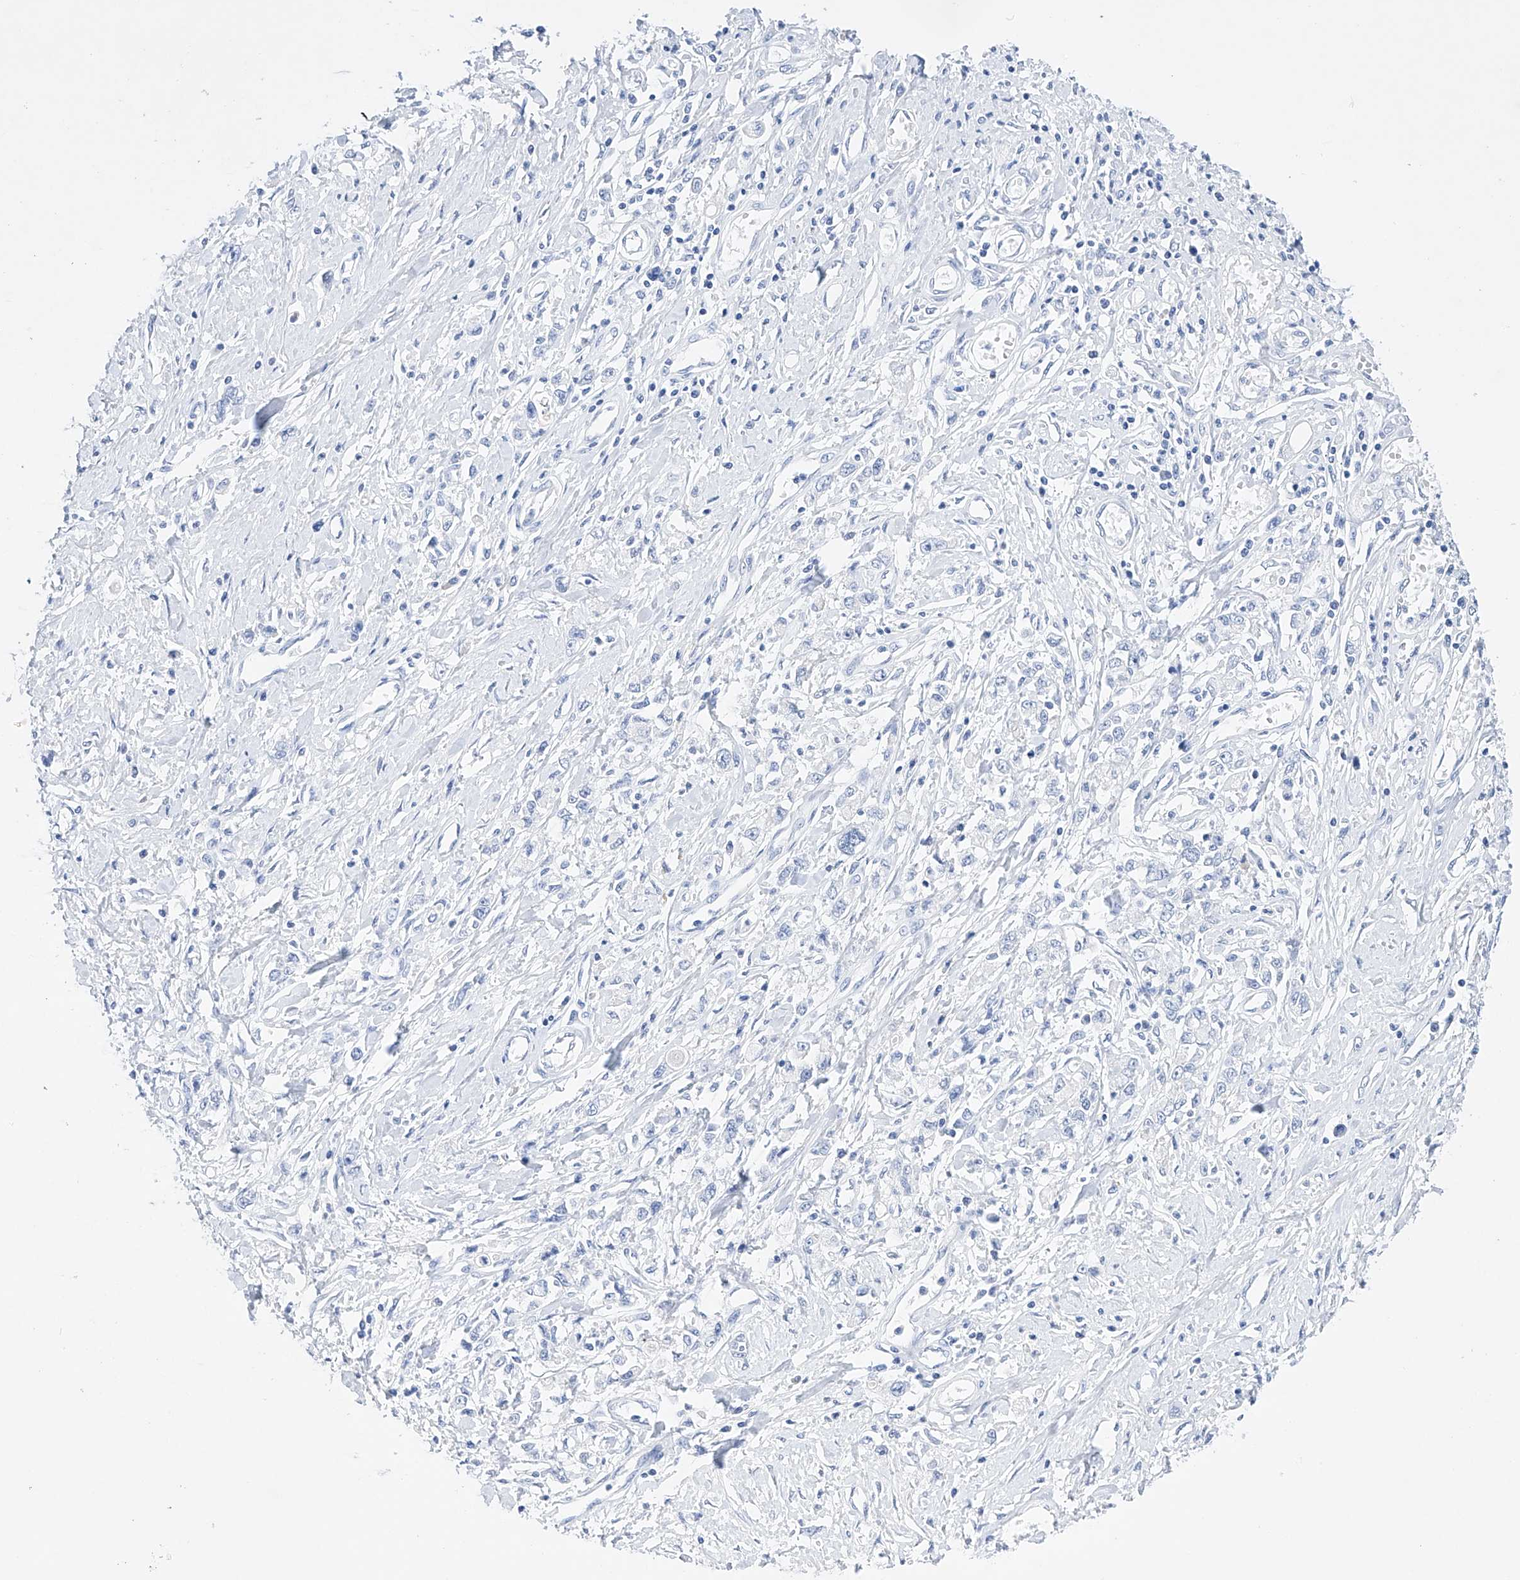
{"staining": {"intensity": "negative", "quantity": "none", "location": "none"}, "tissue": "stomach cancer", "cell_type": "Tumor cells", "image_type": "cancer", "snomed": [{"axis": "morphology", "description": "Adenocarcinoma, NOS"}, {"axis": "topography", "description": "Stomach"}], "caption": "This image is of stomach cancer (adenocarcinoma) stained with immunohistochemistry to label a protein in brown with the nuclei are counter-stained blue. There is no expression in tumor cells.", "gene": "LURAP1", "patient": {"sex": "female", "age": 76}}